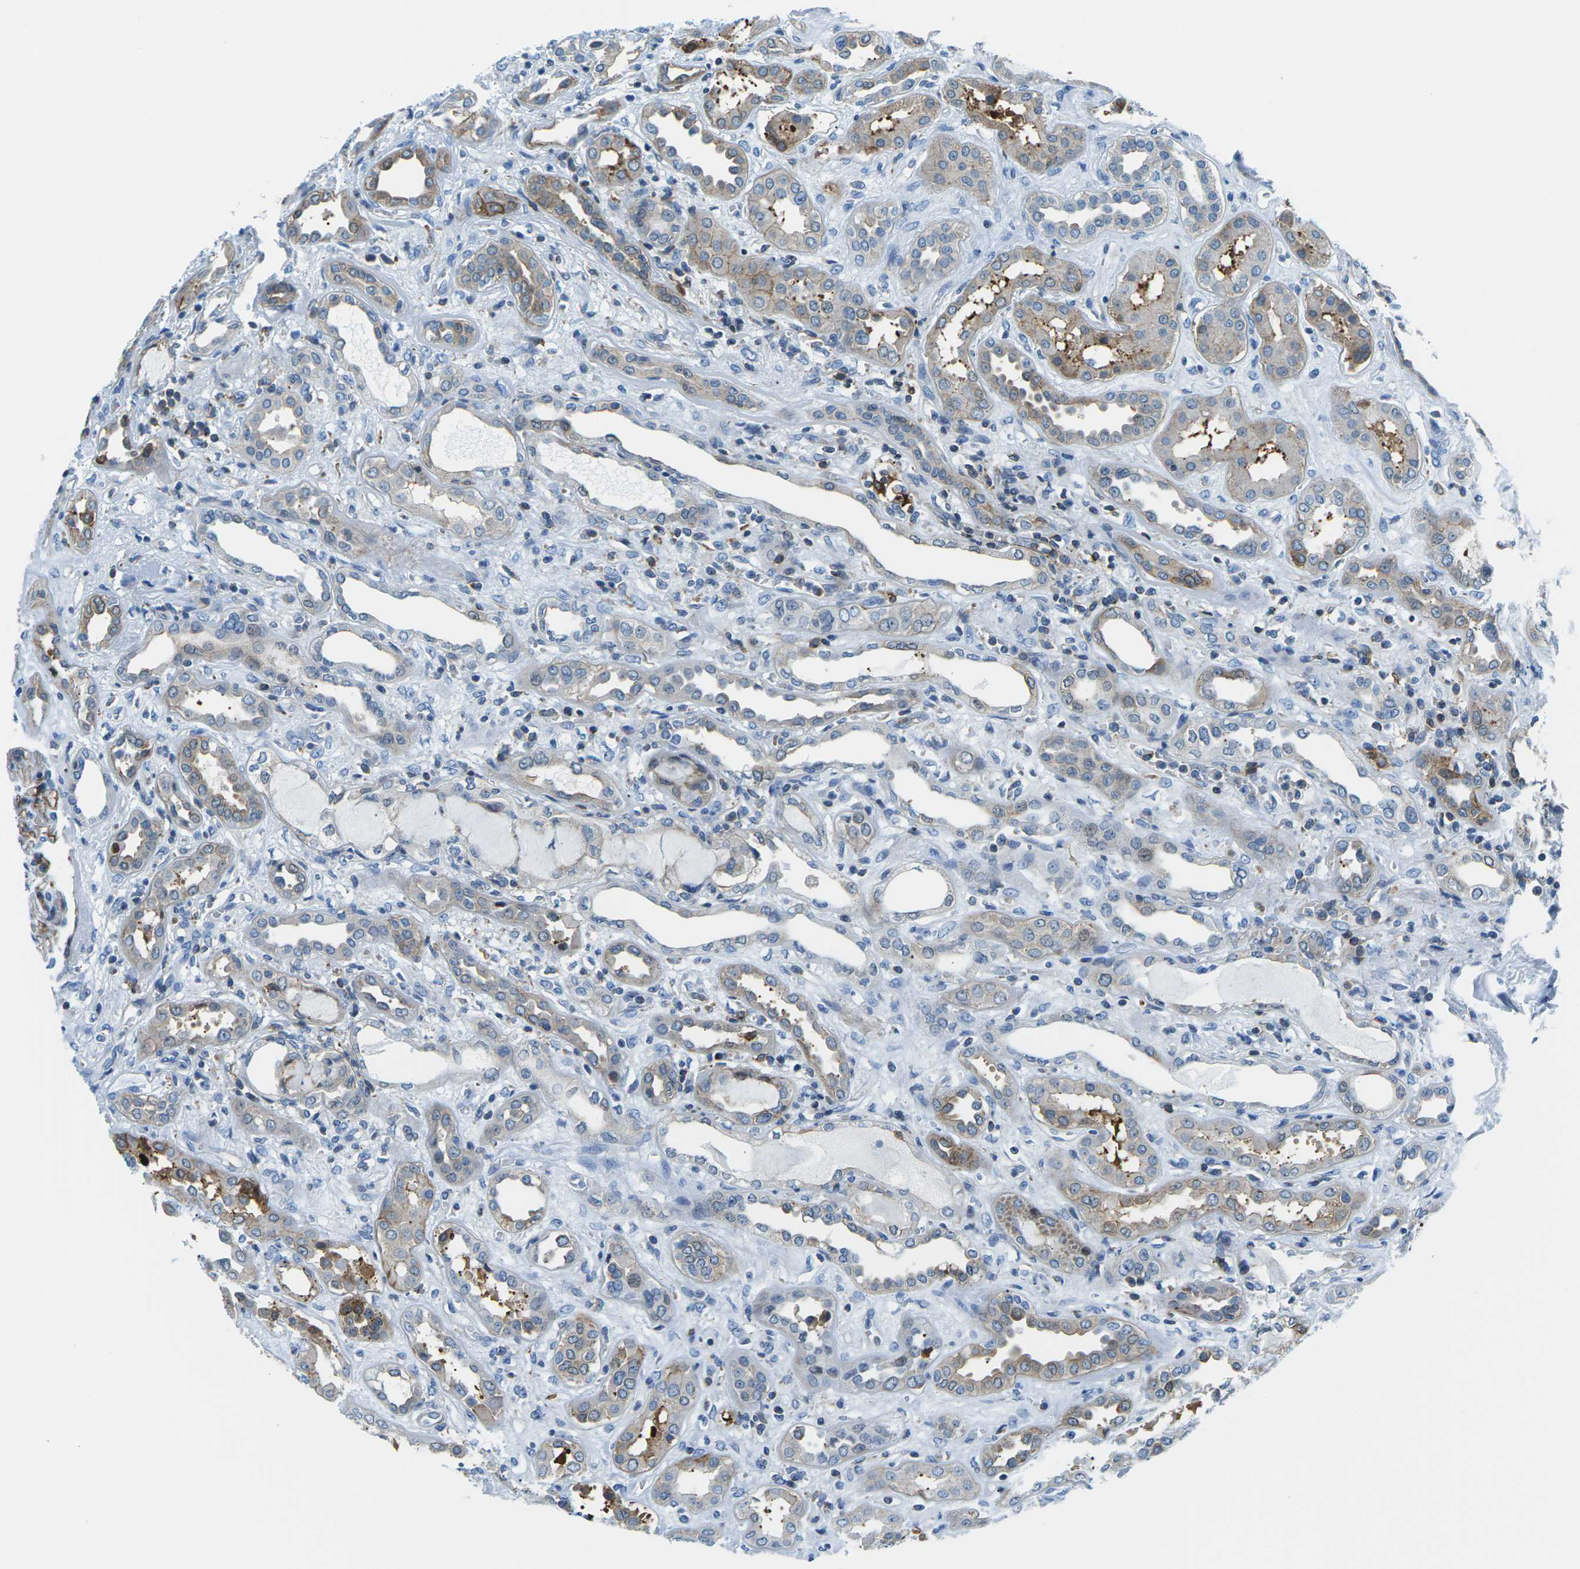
{"staining": {"intensity": "moderate", "quantity": "25%-75%", "location": "cytoplasmic/membranous"}, "tissue": "kidney", "cell_type": "Cells in glomeruli", "image_type": "normal", "snomed": [{"axis": "morphology", "description": "Normal tissue, NOS"}, {"axis": "topography", "description": "Kidney"}], "caption": "Approximately 25%-75% of cells in glomeruli in benign kidney display moderate cytoplasmic/membranous protein staining as visualized by brown immunohistochemical staining.", "gene": "SOCS4", "patient": {"sex": "male", "age": 59}}